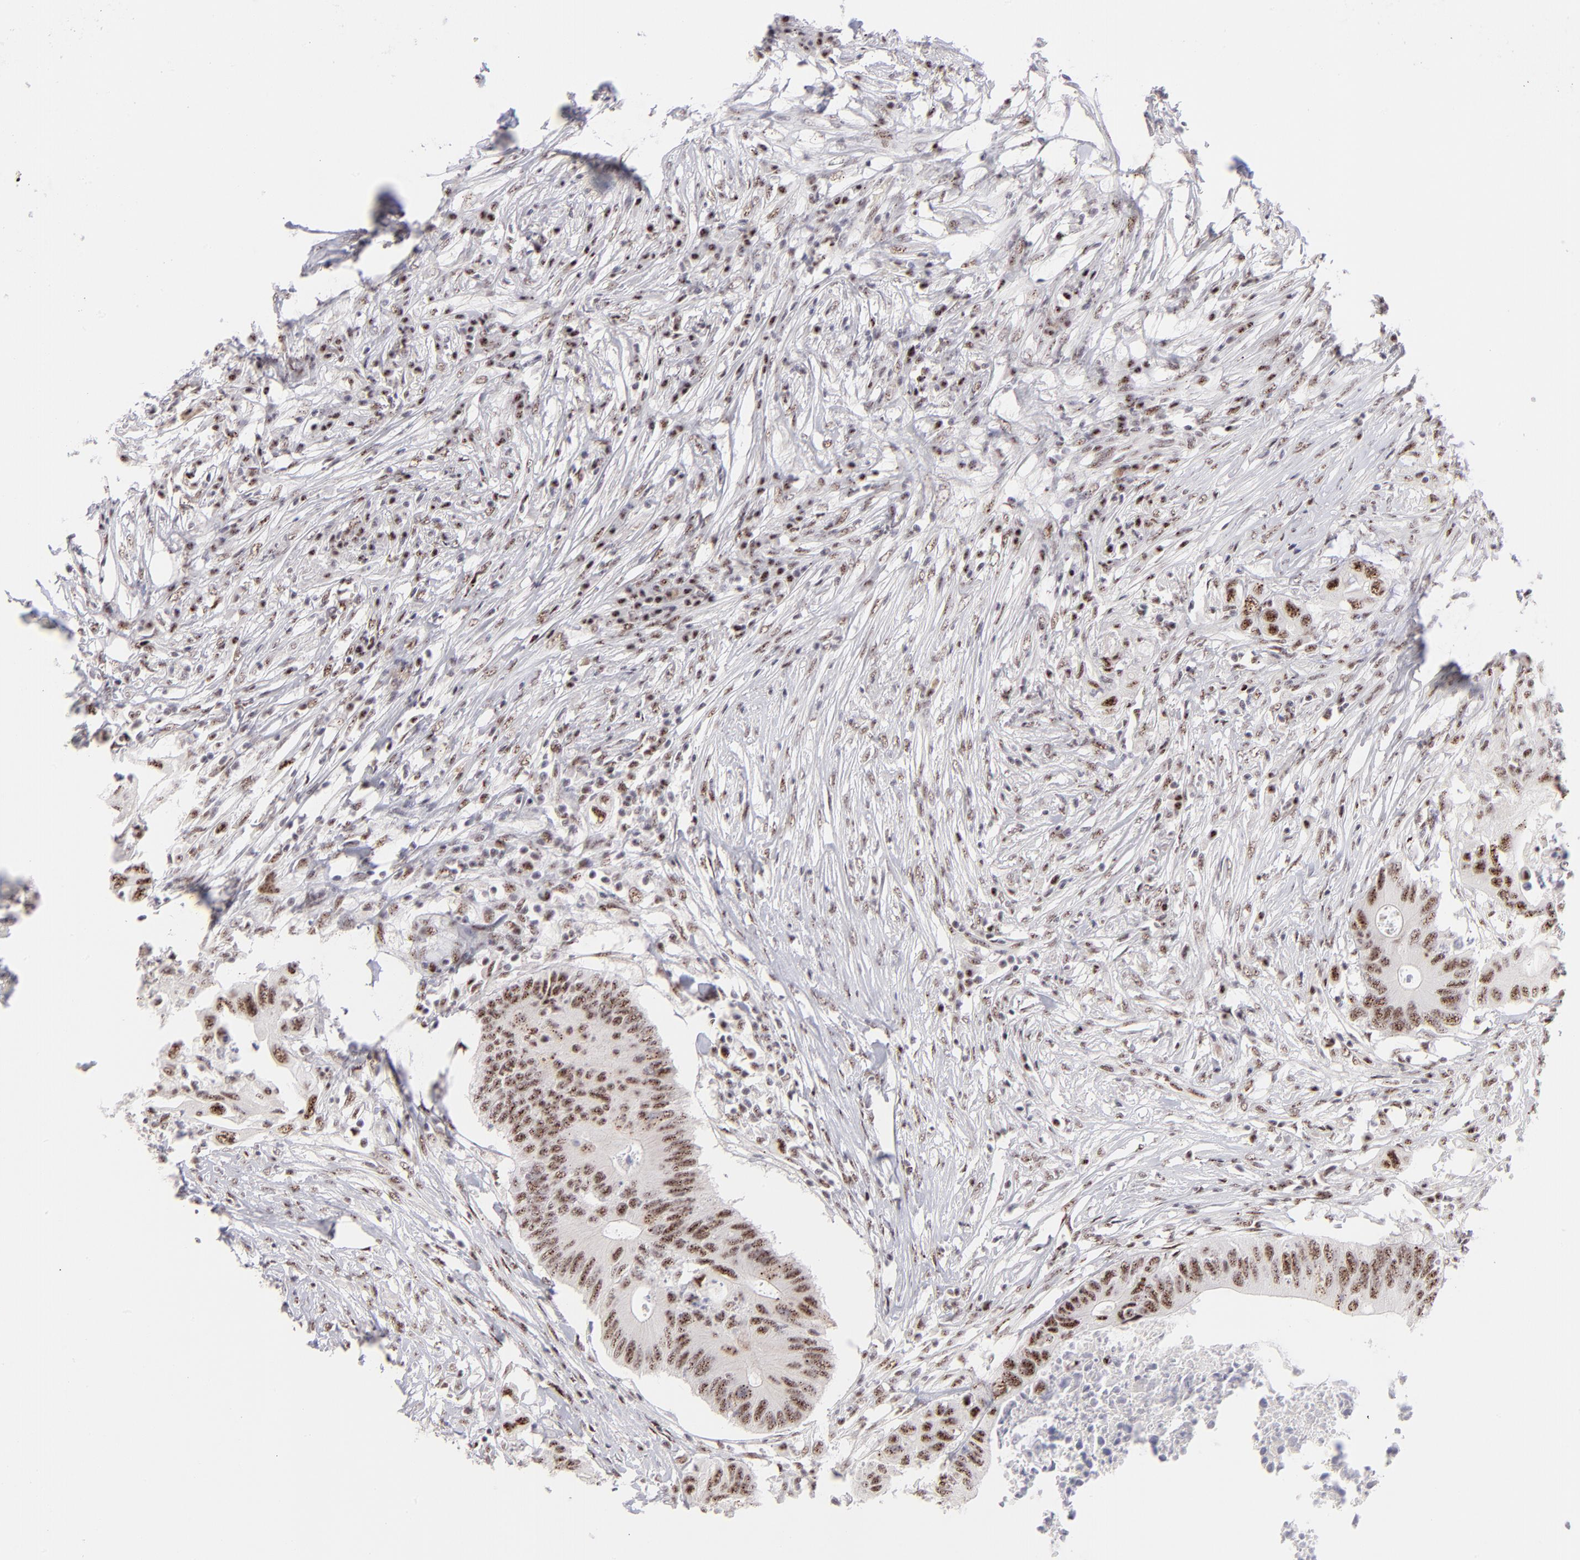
{"staining": {"intensity": "moderate", "quantity": ">75%", "location": "nuclear"}, "tissue": "colorectal cancer", "cell_type": "Tumor cells", "image_type": "cancer", "snomed": [{"axis": "morphology", "description": "Adenocarcinoma, NOS"}, {"axis": "topography", "description": "Colon"}], "caption": "A histopathology image showing moderate nuclear expression in approximately >75% of tumor cells in colorectal cancer (adenocarcinoma), as visualized by brown immunohistochemical staining.", "gene": "CDC25C", "patient": {"sex": "male", "age": 71}}